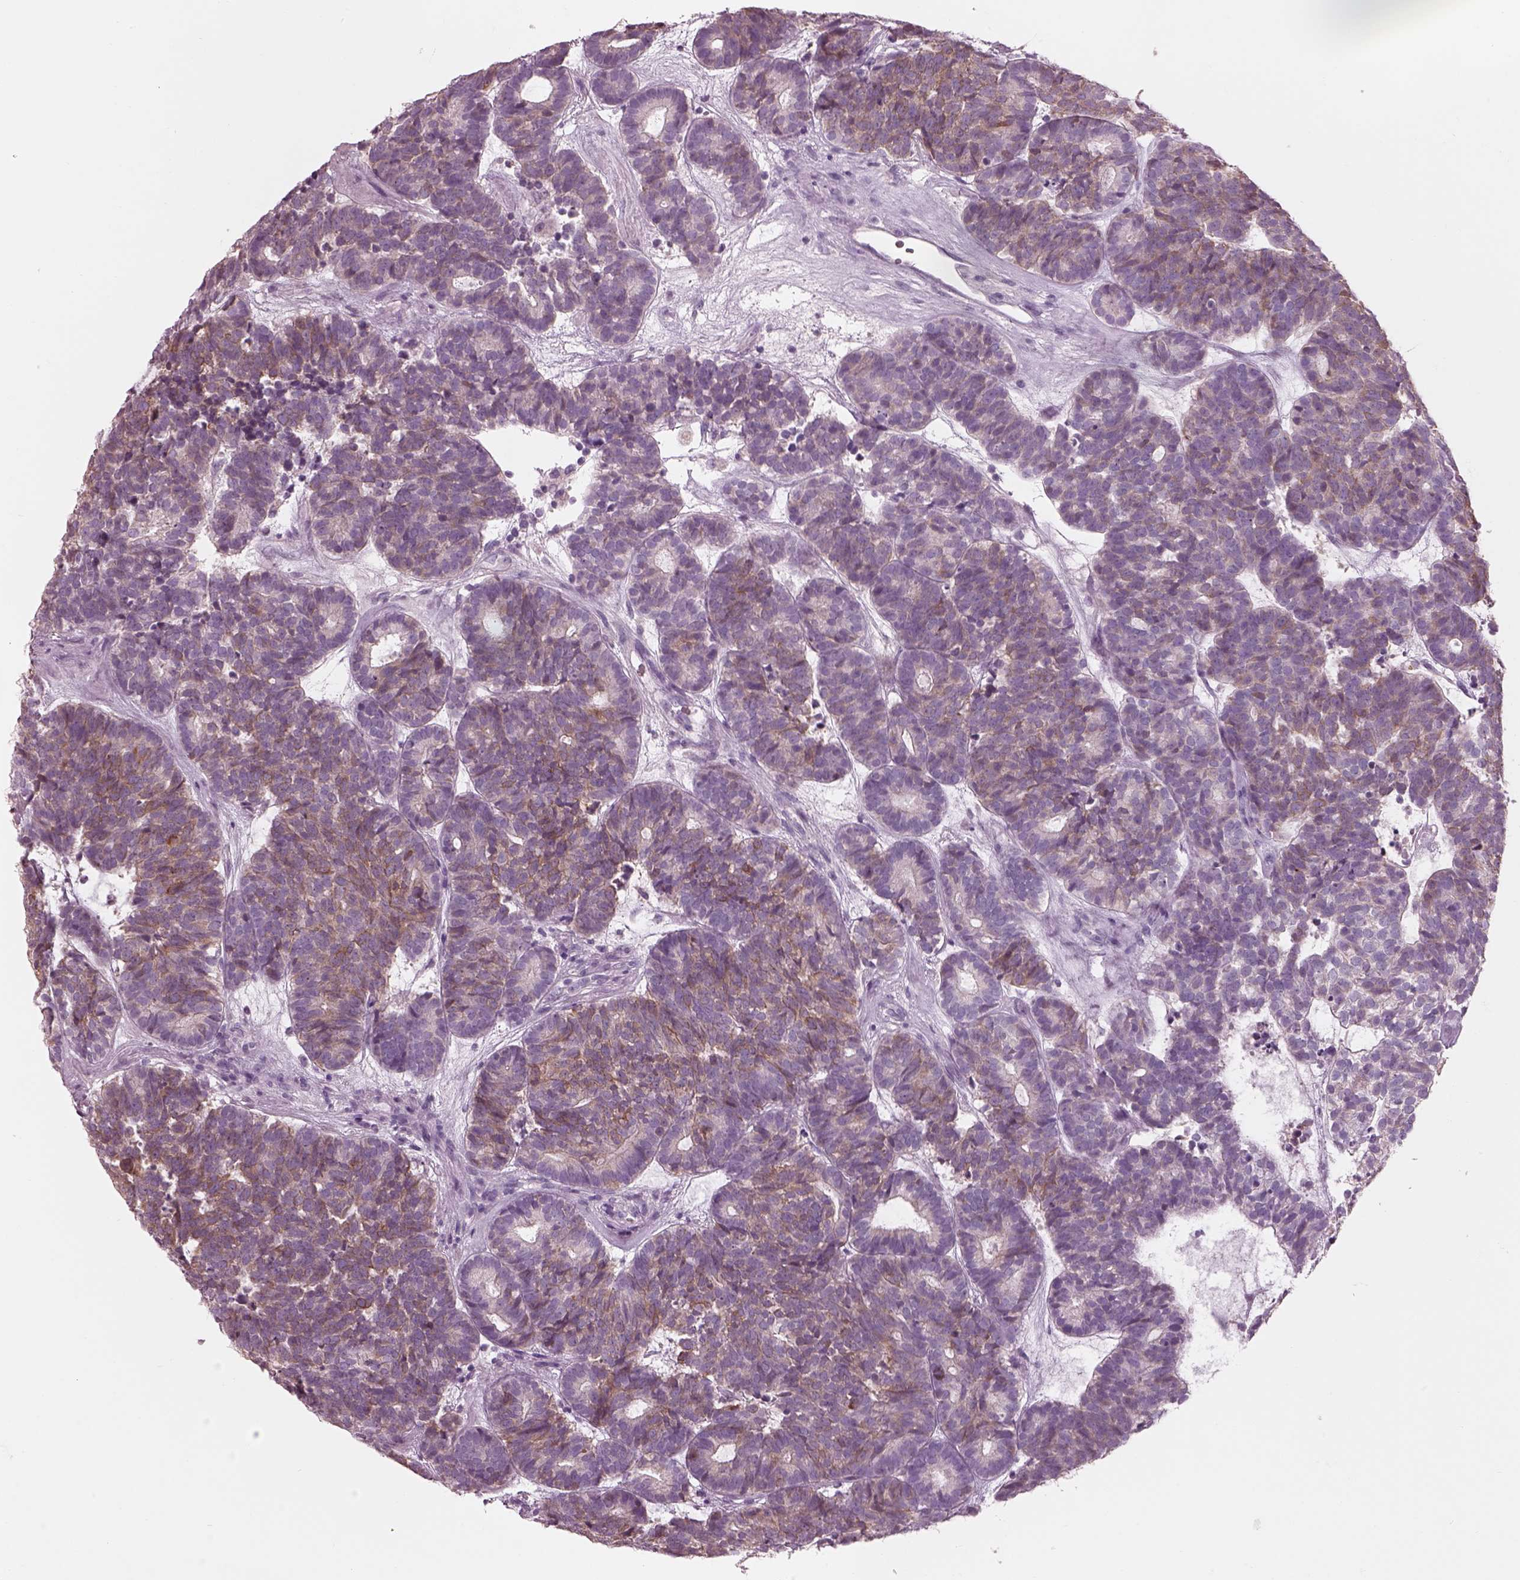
{"staining": {"intensity": "moderate", "quantity": "25%-75%", "location": "cytoplasmic/membranous"}, "tissue": "head and neck cancer", "cell_type": "Tumor cells", "image_type": "cancer", "snomed": [{"axis": "morphology", "description": "Adenocarcinoma, NOS"}, {"axis": "topography", "description": "Head-Neck"}], "caption": "Immunohistochemical staining of human head and neck cancer exhibits medium levels of moderate cytoplasmic/membranous protein staining in approximately 25%-75% of tumor cells.", "gene": "SLC27A2", "patient": {"sex": "female", "age": 81}}